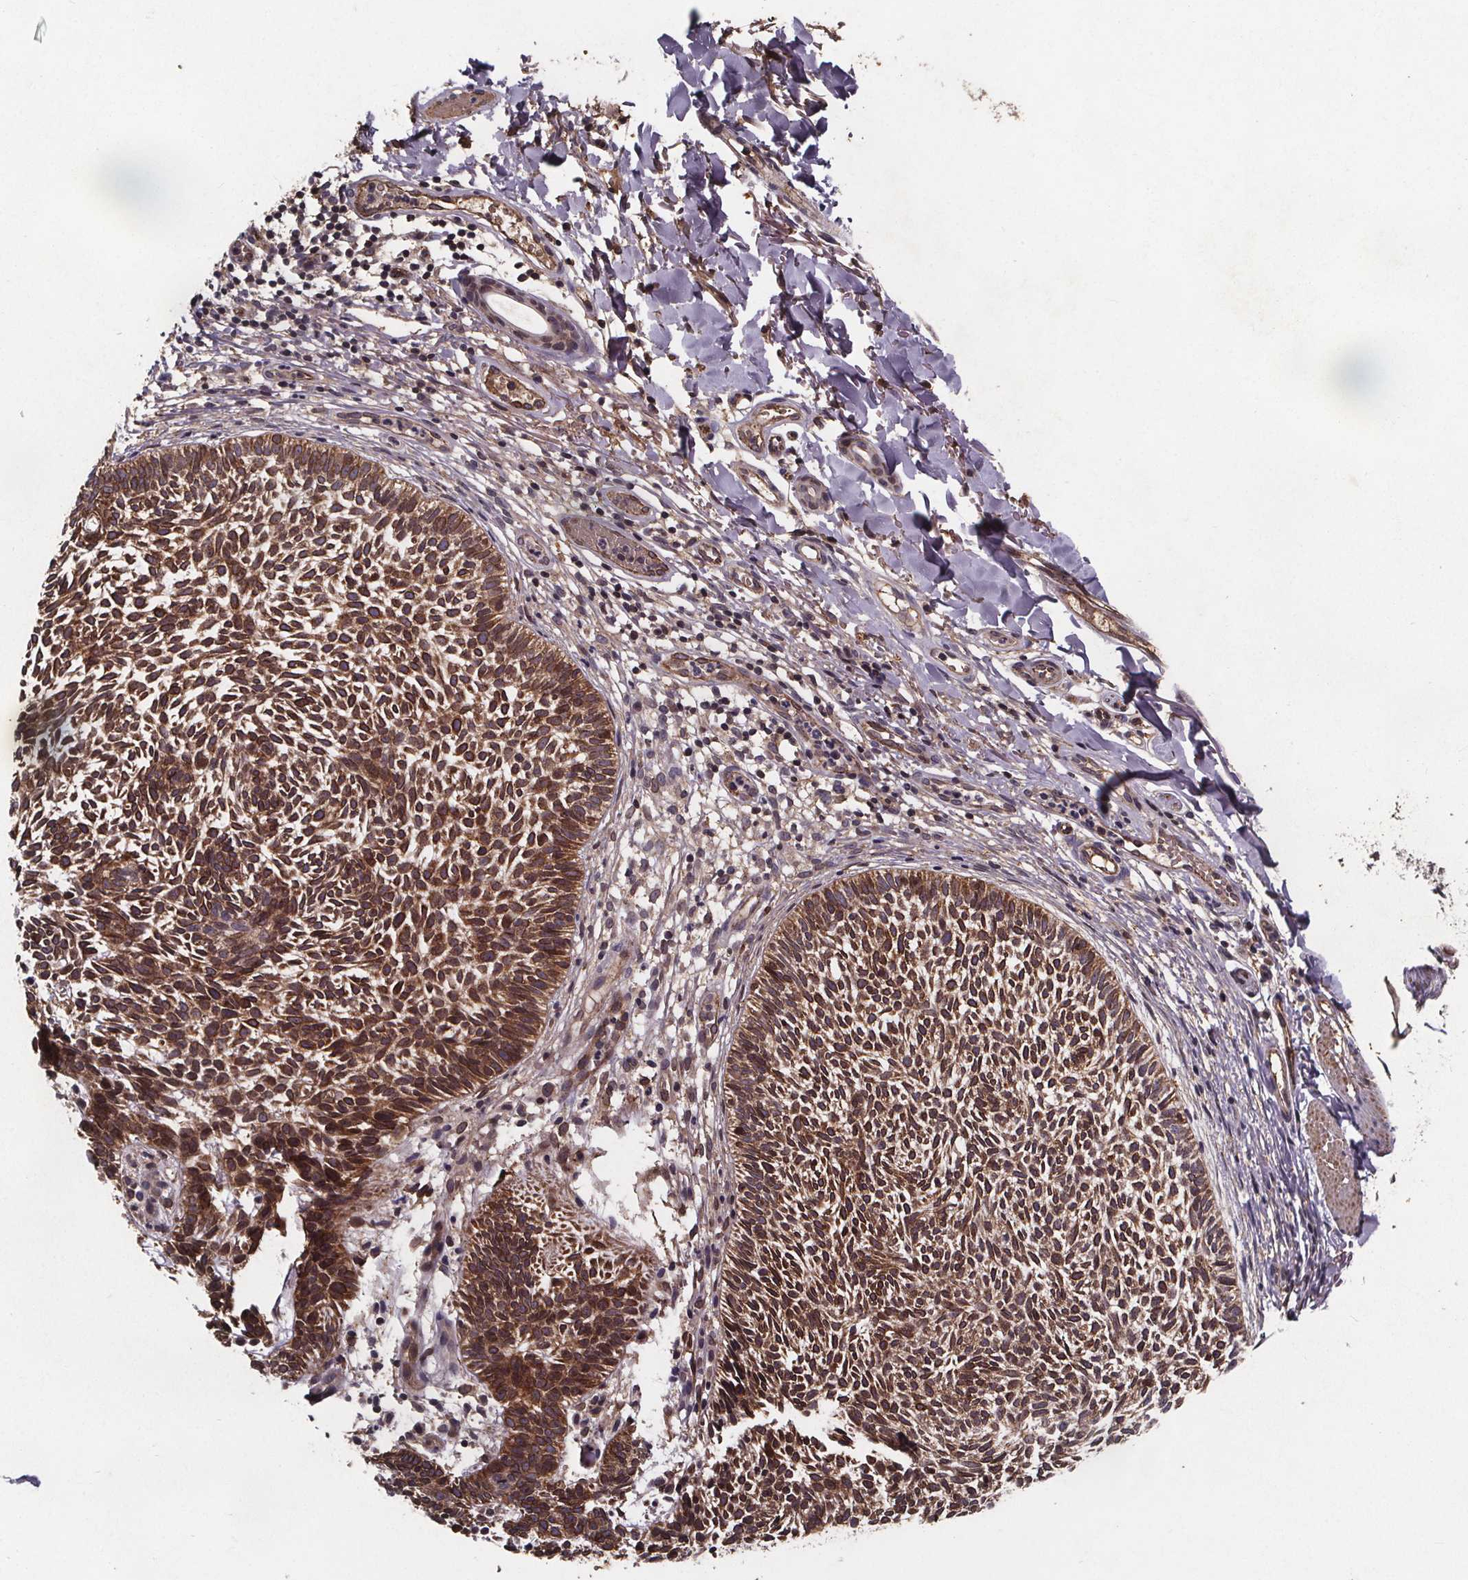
{"staining": {"intensity": "moderate", "quantity": ">75%", "location": "cytoplasmic/membranous"}, "tissue": "skin cancer", "cell_type": "Tumor cells", "image_type": "cancer", "snomed": [{"axis": "morphology", "description": "Basal cell carcinoma"}, {"axis": "topography", "description": "Skin"}], "caption": "Immunohistochemistry photomicrograph of neoplastic tissue: human skin cancer stained using immunohistochemistry exhibits medium levels of moderate protein expression localized specifically in the cytoplasmic/membranous of tumor cells, appearing as a cytoplasmic/membranous brown color.", "gene": "FASTKD3", "patient": {"sex": "male", "age": 78}}